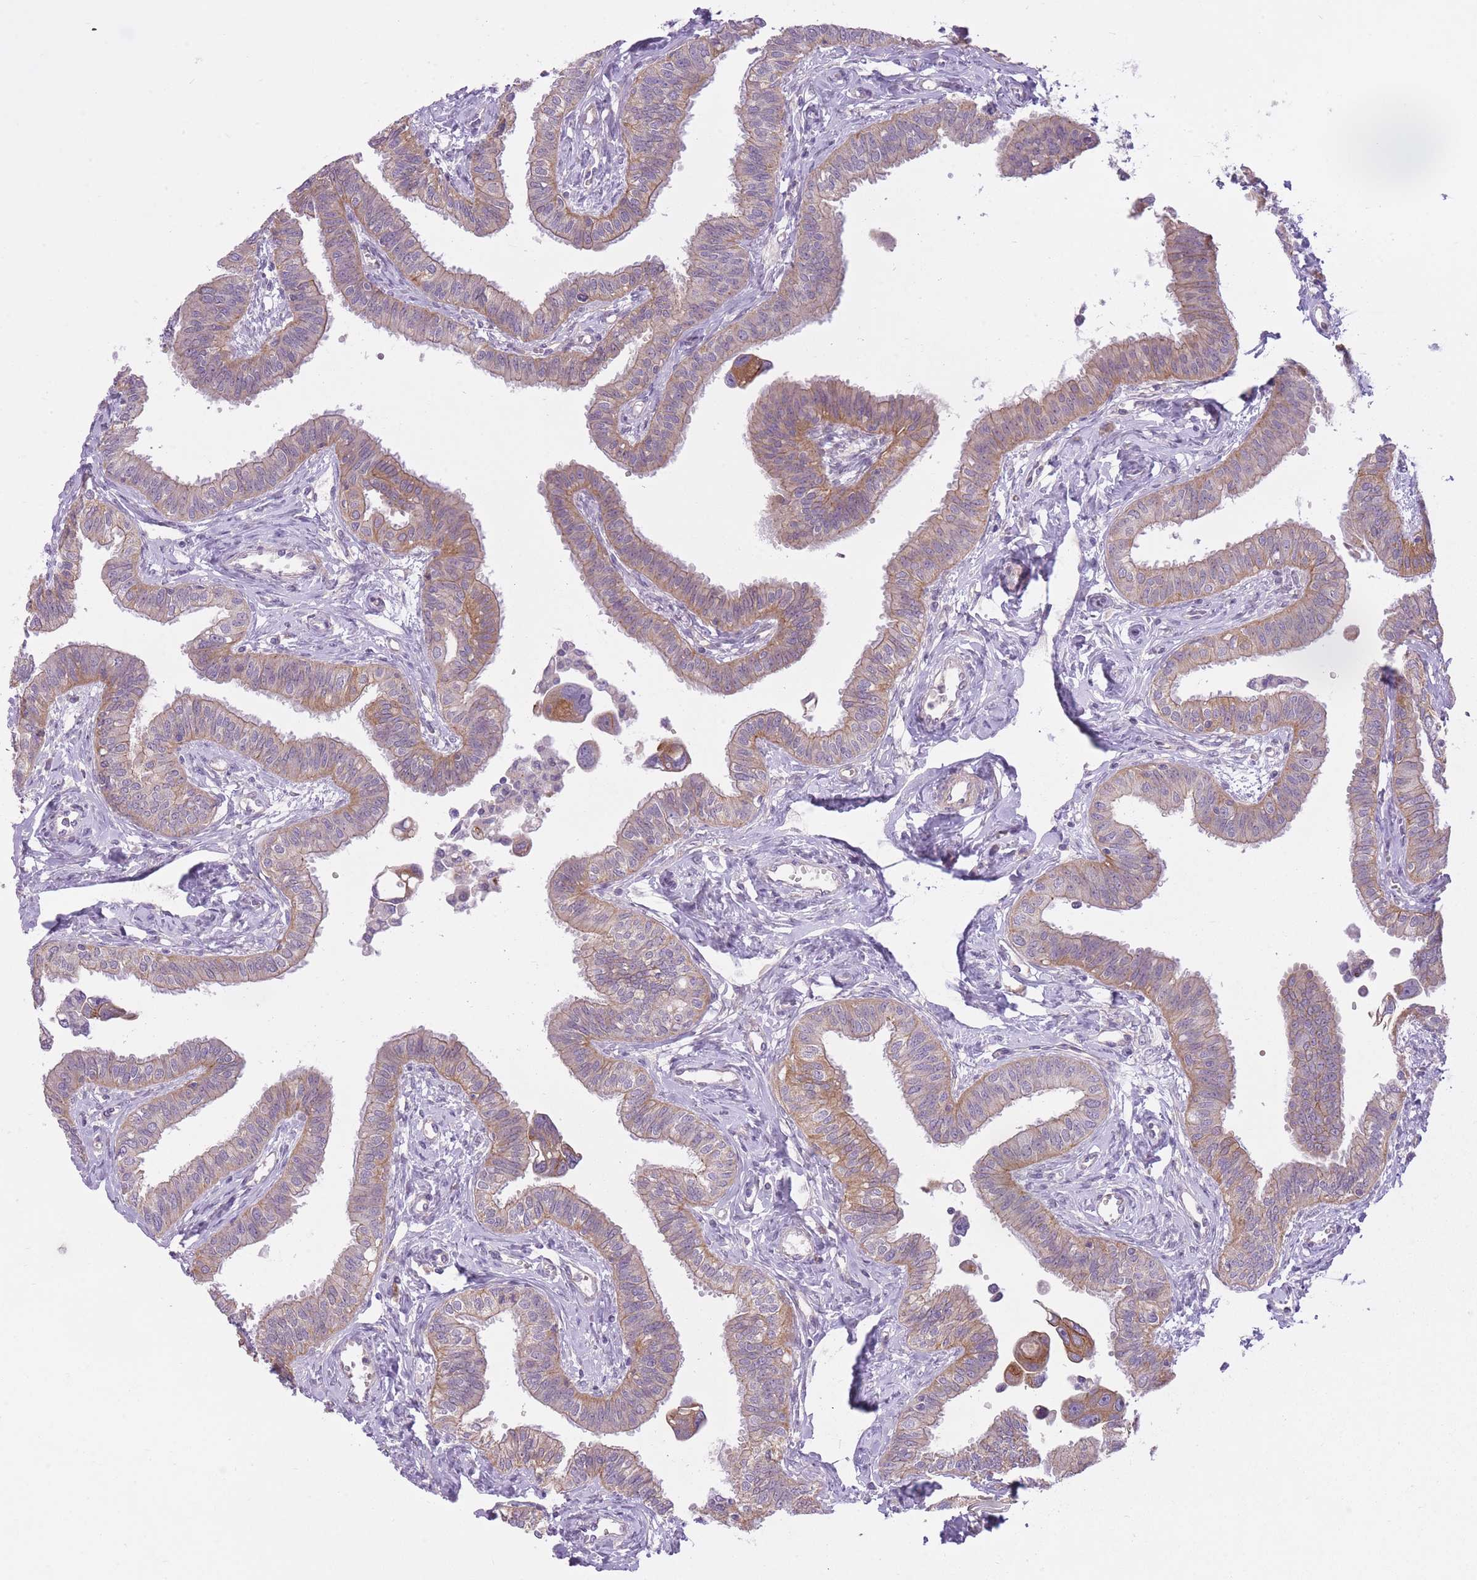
{"staining": {"intensity": "moderate", "quantity": "25%-75%", "location": "cytoplasmic/membranous"}, "tissue": "fallopian tube", "cell_type": "Glandular cells", "image_type": "normal", "snomed": [{"axis": "morphology", "description": "Normal tissue, NOS"}, {"axis": "morphology", "description": "Carcinoma, NOS"}, {"axis": "topography", "description": "Fallopian tube"}, {"axis": "topography", "description": "Ovary"}], "caption": "High-power microscopy captured an immunohistochemistry photomicrograph of unremarkable fallopian tube, revealing moderate cytoplasmic/membranous staining in approximately 25%-75% of glandular cells.", "gene": "REV1", "patient": {"sex": "female", "age": 59}}